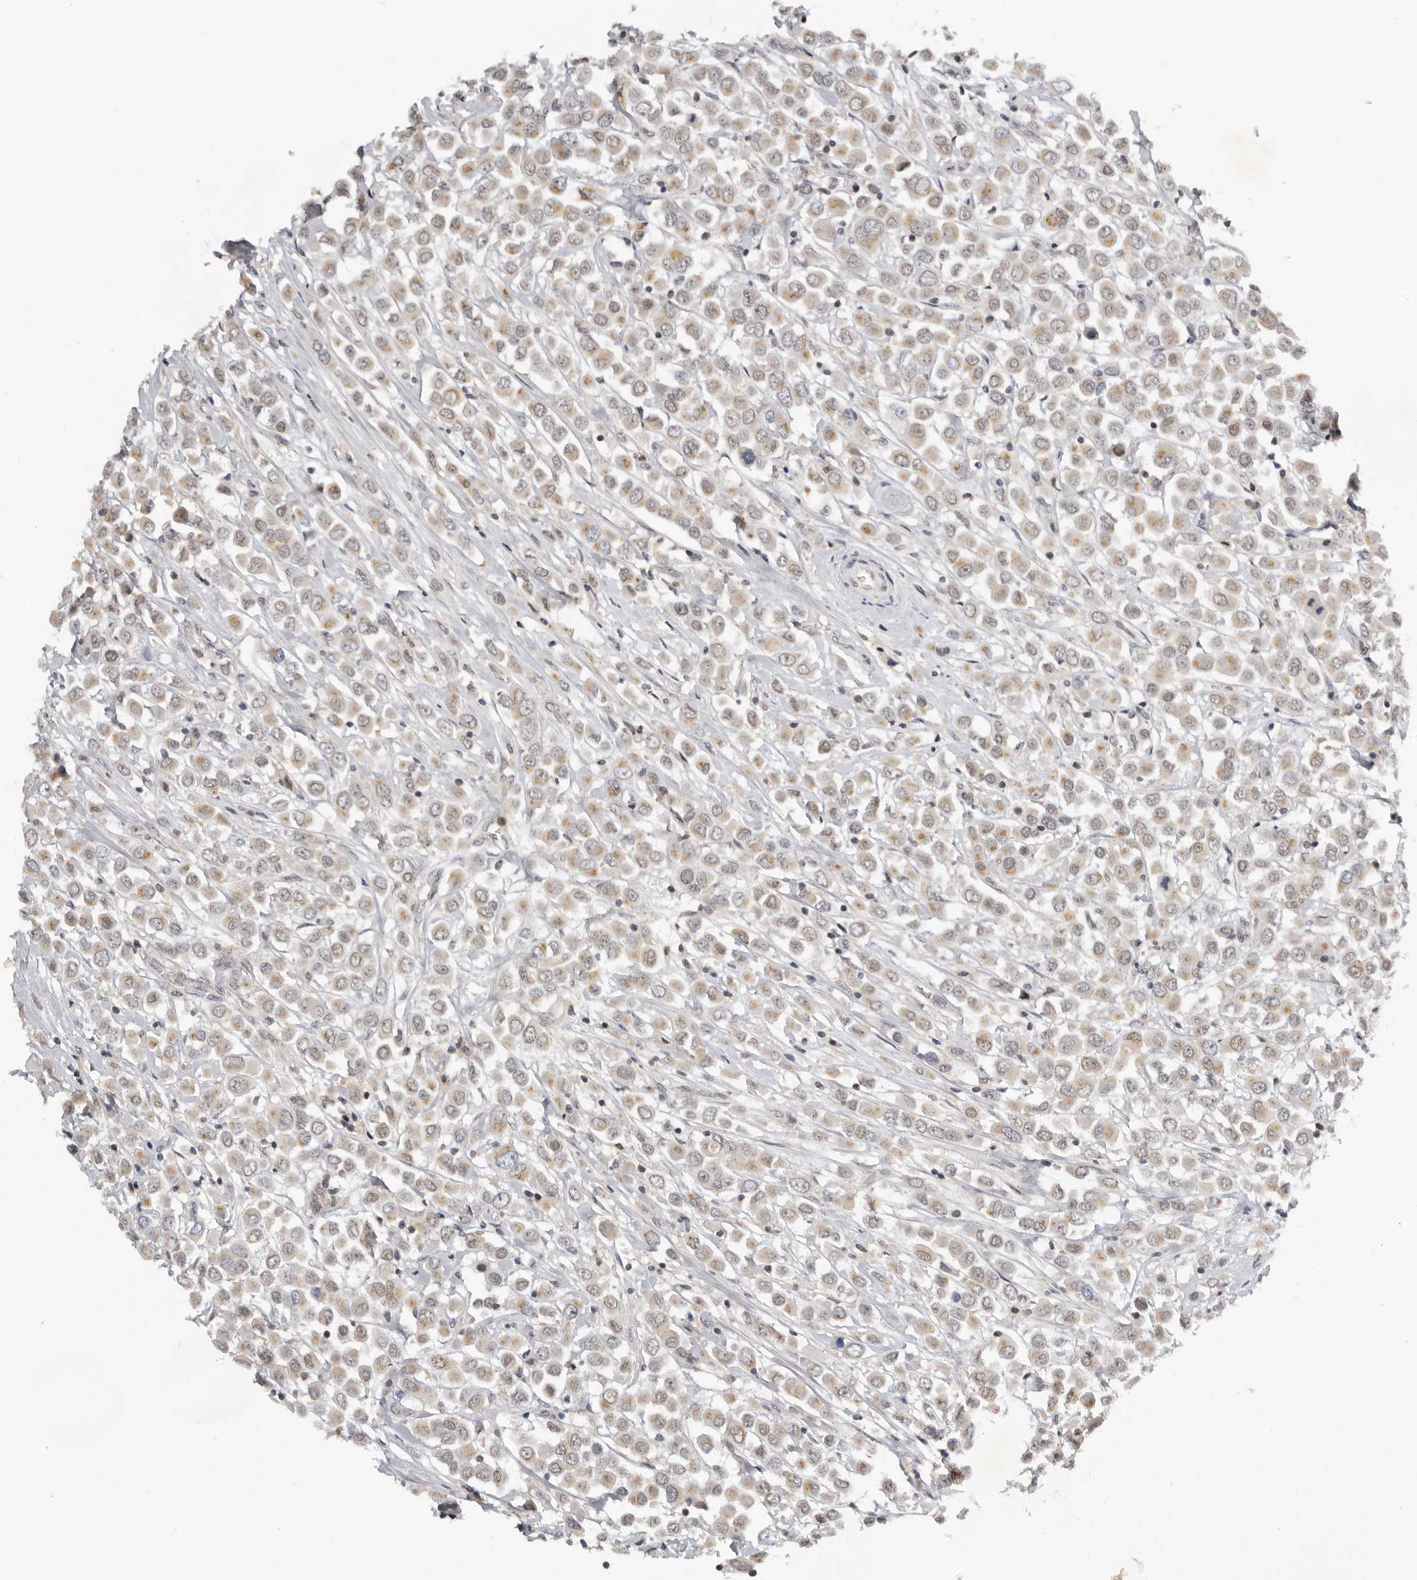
{"staining": {"intensity": "weak", "quantity": ">75%", "location": "cytoplasmic/membranous"}, "tissue": "breast cancer", "cell_type": "Tumor cells", "image_type": "cancer", "snomed": [{"axis": "morphology", "description": "Duct carcinoma"}, {"axis": "topography", "description": "Breast"}], "caption": "Human breast cancer stained with a brown dye exhibits weak cytoplasmic/membranous positive staining in approximately >75% of tumor cells.", "gene": "KIF2B", "patient": {"sex": "female", "age": 61}}